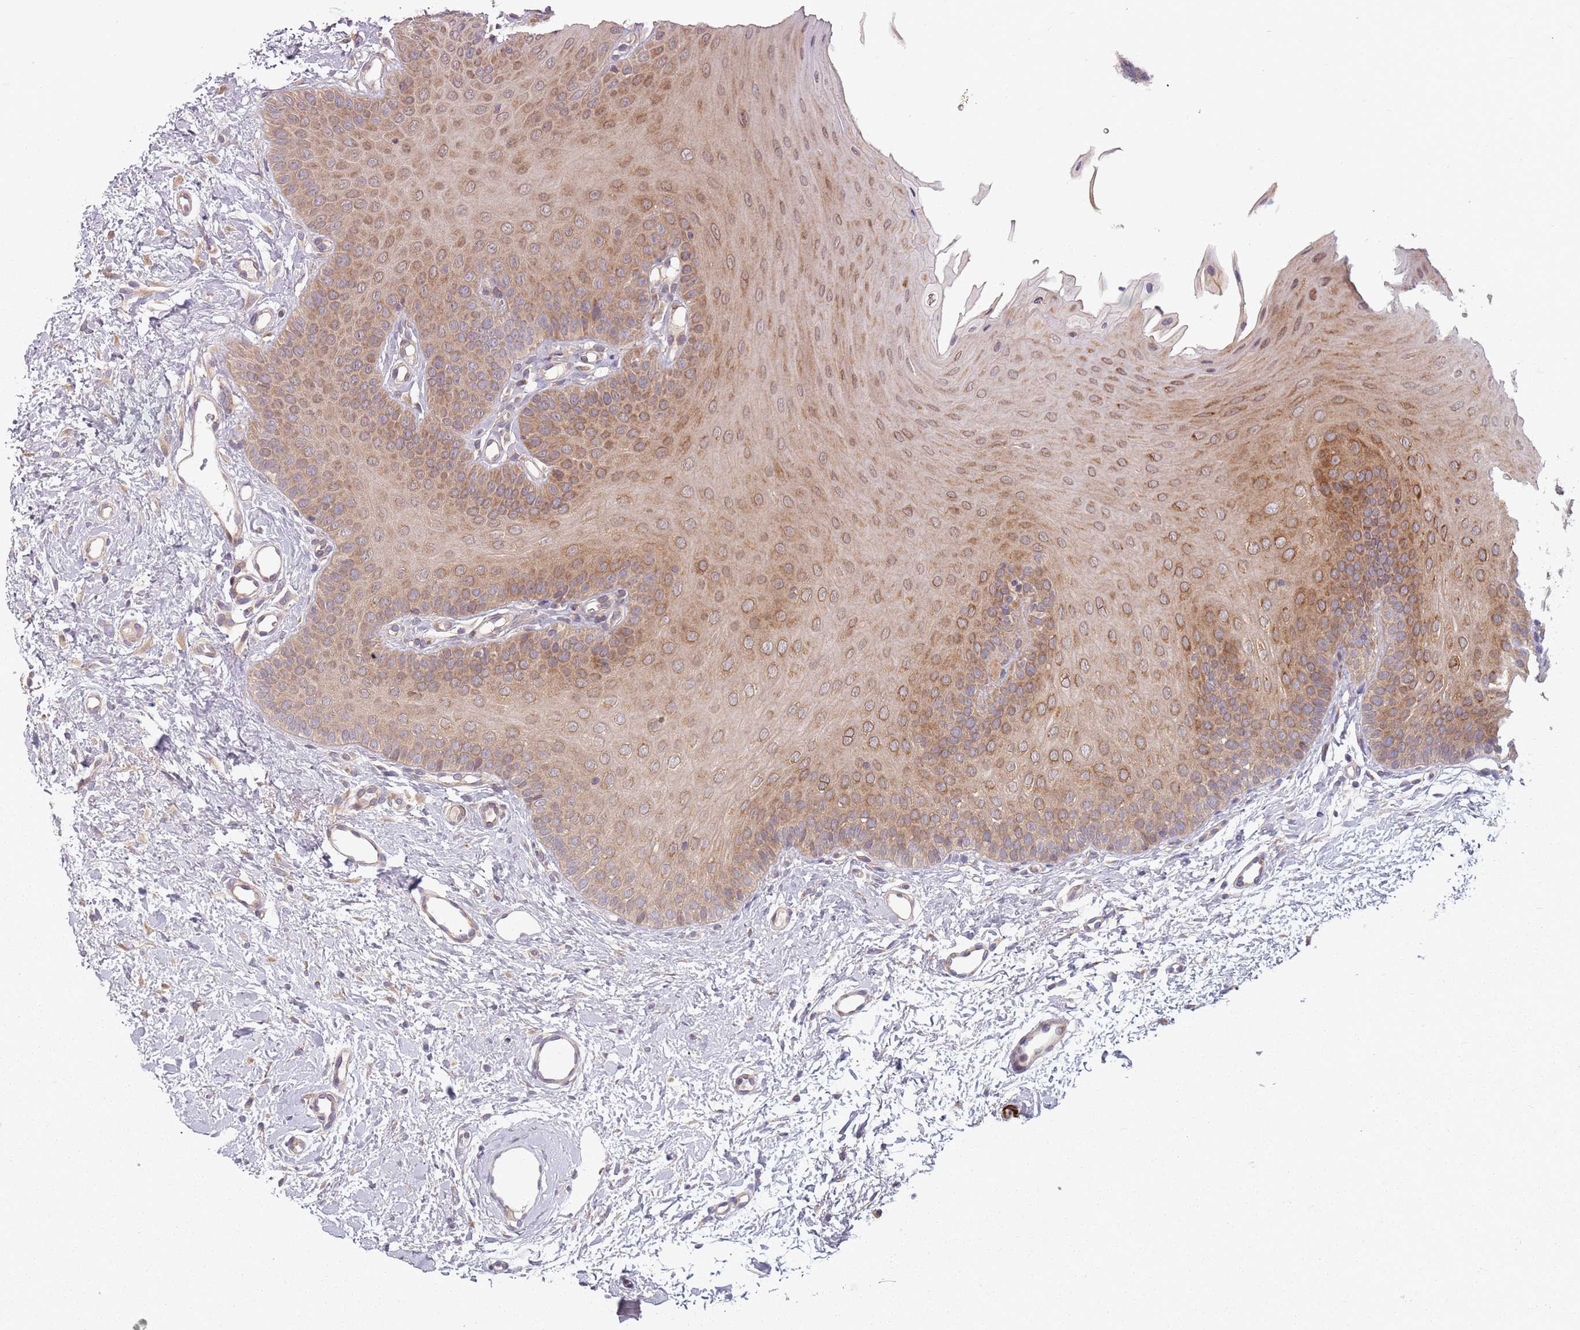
{"staining": {"intensity": "moderate", "quantity": ">75%", "location": "cytoplasmic/membranous"}, "tissue": "oral mucosa", "cell_type": "Squamous epithelial cells", "image_type": "normal", "snomed": [{"axis": "morphology", "description": "Normal tissue, NOS"}, {"axis": "topography", "description": "Oral tissue"}], "caption": "DAB (3,3'-diaminobenzidine) immunohistochemical staining of unremarkable oral mucosa shows moderate cytoplasmic/membranous protein positivity in approximately >75% of squamous epithelial cells.", "gene": "PLD6", "patient": {"sex": "female", "age": 68}}